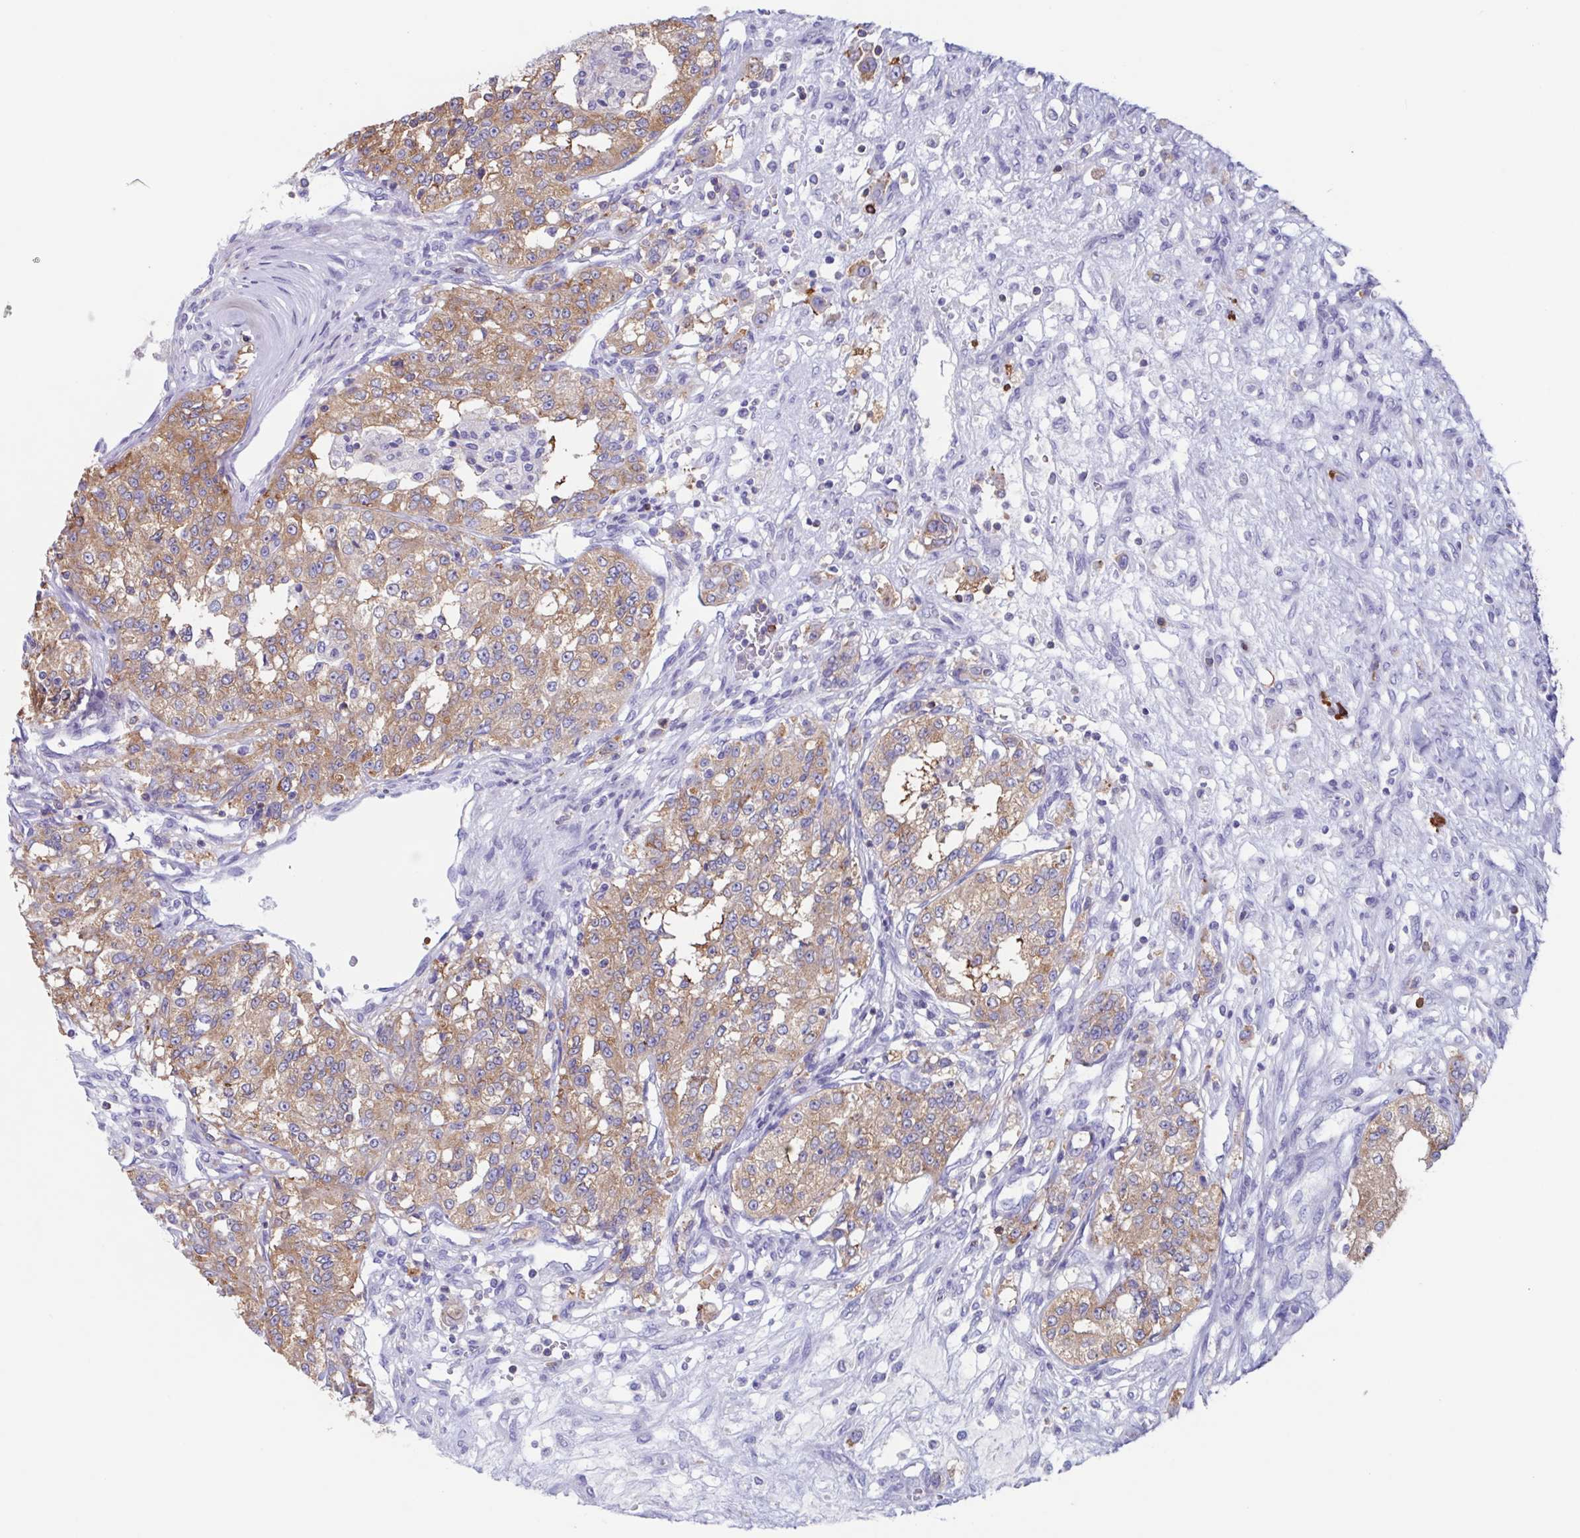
{"staining": {"intensity": "moderate", "quantity": ">75%", "location": "cytoplasmic/membranous"}, "tissue": "renal cancer", "cell_type": "Tumor cells", "image_type": "cancer", "snomed": [{"axis": "morphology", "description": "Adenocarcinoma, NOS"}, {"axis": "topography", "description": "Kidney"}], "caption": "Human renal cancer stained for a protein (brown) reveals moderate cytoplasmic/membranous positive positivity in approximately >75% of tumor cells.", "gene": "TPD52", "patient": {"sex": "female", "age": 63}}